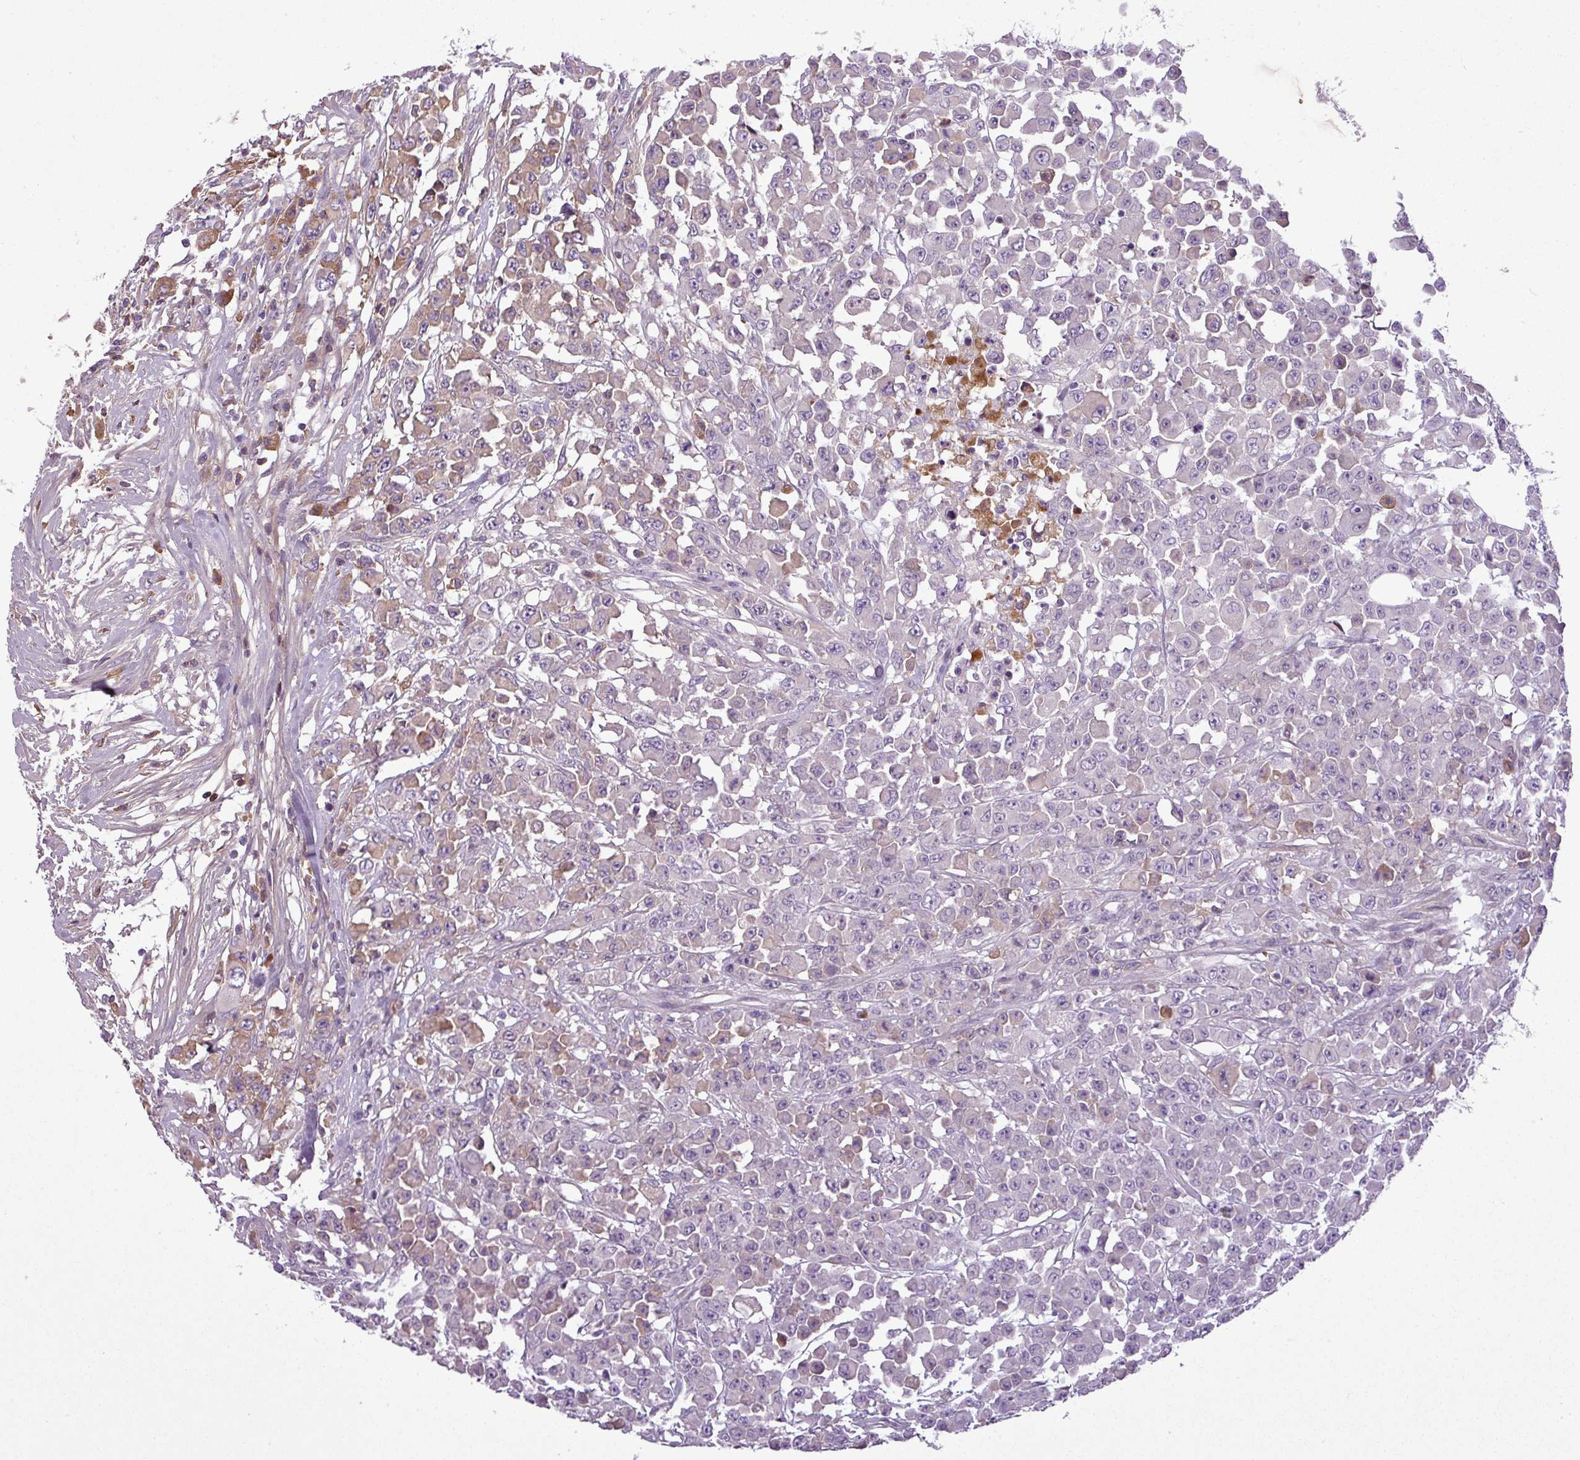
{"staining": {"intensity": "moderate", "quantity": "<25%", "location": "cytoplasmic/membranous"}, "tissue": "colorectal cancer", "cell_type": "Tumor cells", "image_type": "cancer", "snomed": [{"axis": "morphology", "description": "Adenocarcinoma, NOS"}, {"axis": "topography", "description": "Colon"}], "caption": "This photomicrograph demonstrates immunohistochemistry staining of human colorectal cancer, with low moderate cytoplasmic/membranous staining in about <25% of tumor cells.", "gene": "C4B", "patient": {"sex": "male", "age": 51}}